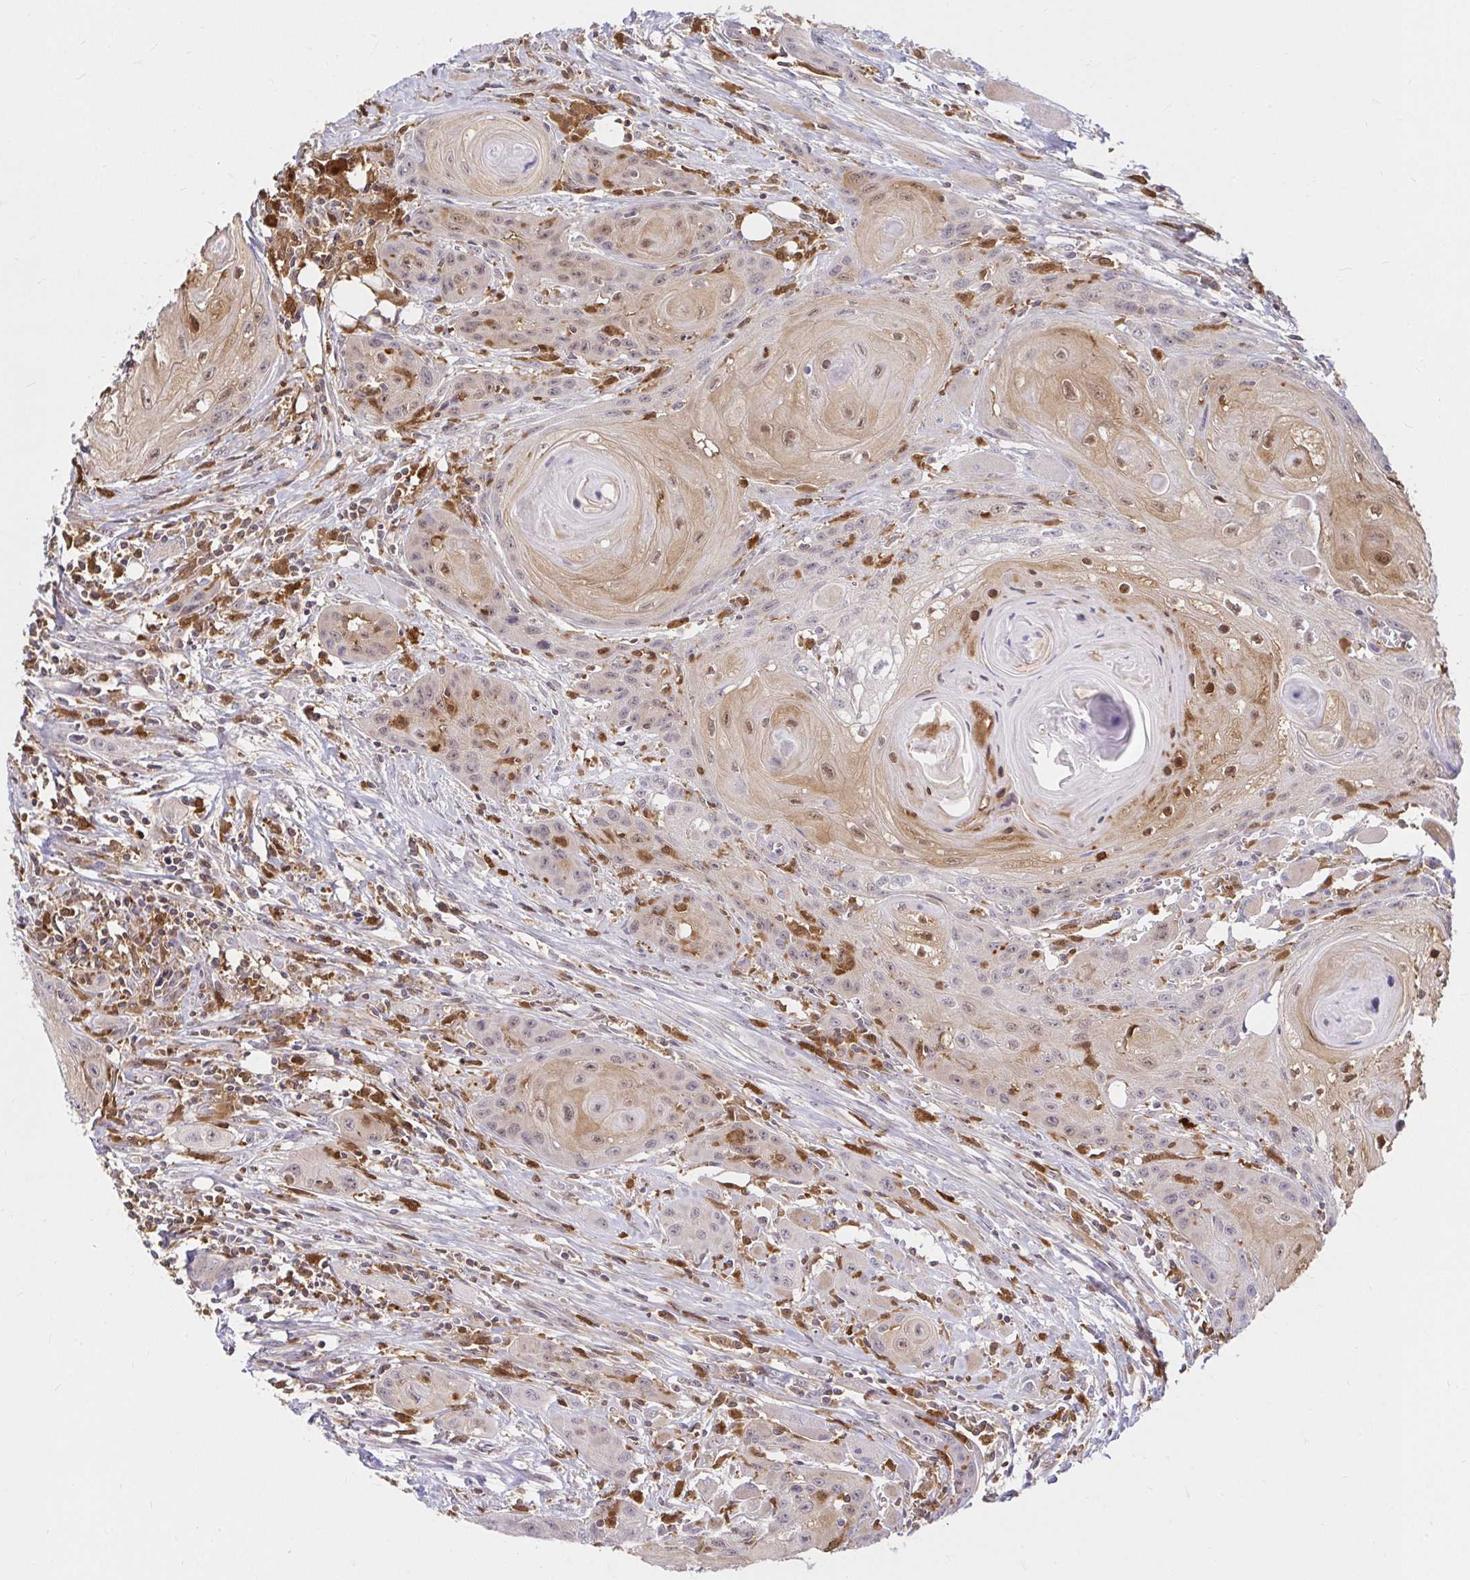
{"staining": {"intensity": "weak", "quantity": "<25%", "location": "cytoplasmic/membranous,nuclear"}, "tissue": "head and neck cancer", "cell_type": "Tumor cells", "image_type": "cancer", "snomed": [{"axis": "morphology", "description": "Squamous cell carcinoma, NOS"}, {"axis": "topography", "description": "Oral tissue"}, {"axis": "topography", "description": "Head-Neck"}], "caption": "IHC histopathology image of human head and neck cancer (squamous cell carcinoma) stained for a protein (brown), which reveals no expression in tumor cells.", "gene": "PYCARD", "patient": {"sex": "male", "age": 58}}